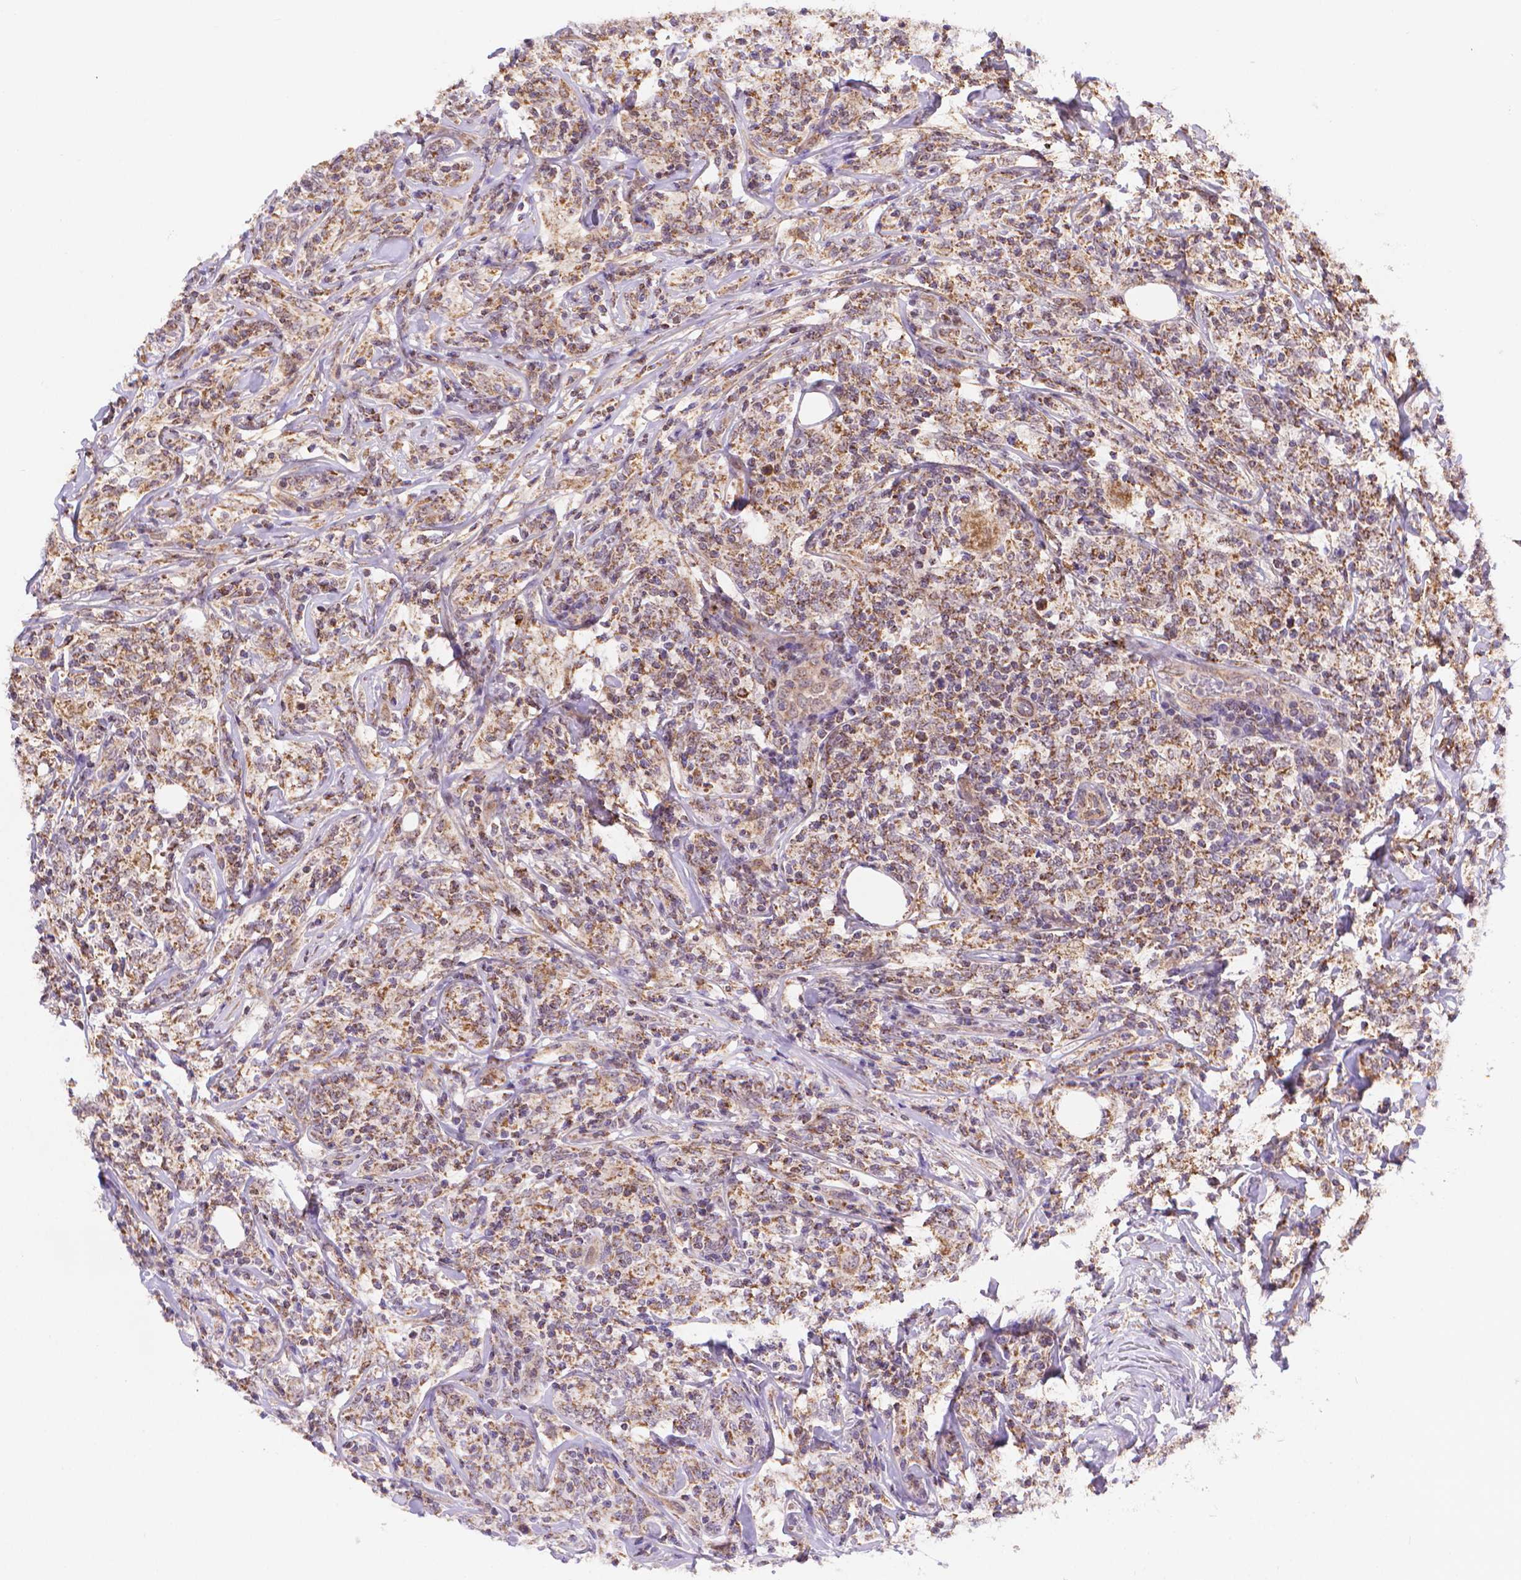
{"staining": {"intensity": "moderate", "quantity": ">75%", "location": "cytoplasmic/membranous"}, "tissue": "lymphoma", "cell_type": "Tumor cells", "image_type": "cancer", "snomed": [{"axis": "morphology", "description": "Malignant lymphoma, non-Hodgkin's type, High grade"}, {"axis": "topography", "description": "Lymph node"}], "caption": "Lymphoma tissue displays moderate cytoplasmic/membranous expression in approximately >75% of tumor cells, visualized by immunohistochemistry. The protein is stained brown, and the nuclei are stained in blue (DAB IHC with brightfield microscopy, high magnification).", "gene": "CYYR1", "patient": {"sex": "female", "age": 84}}